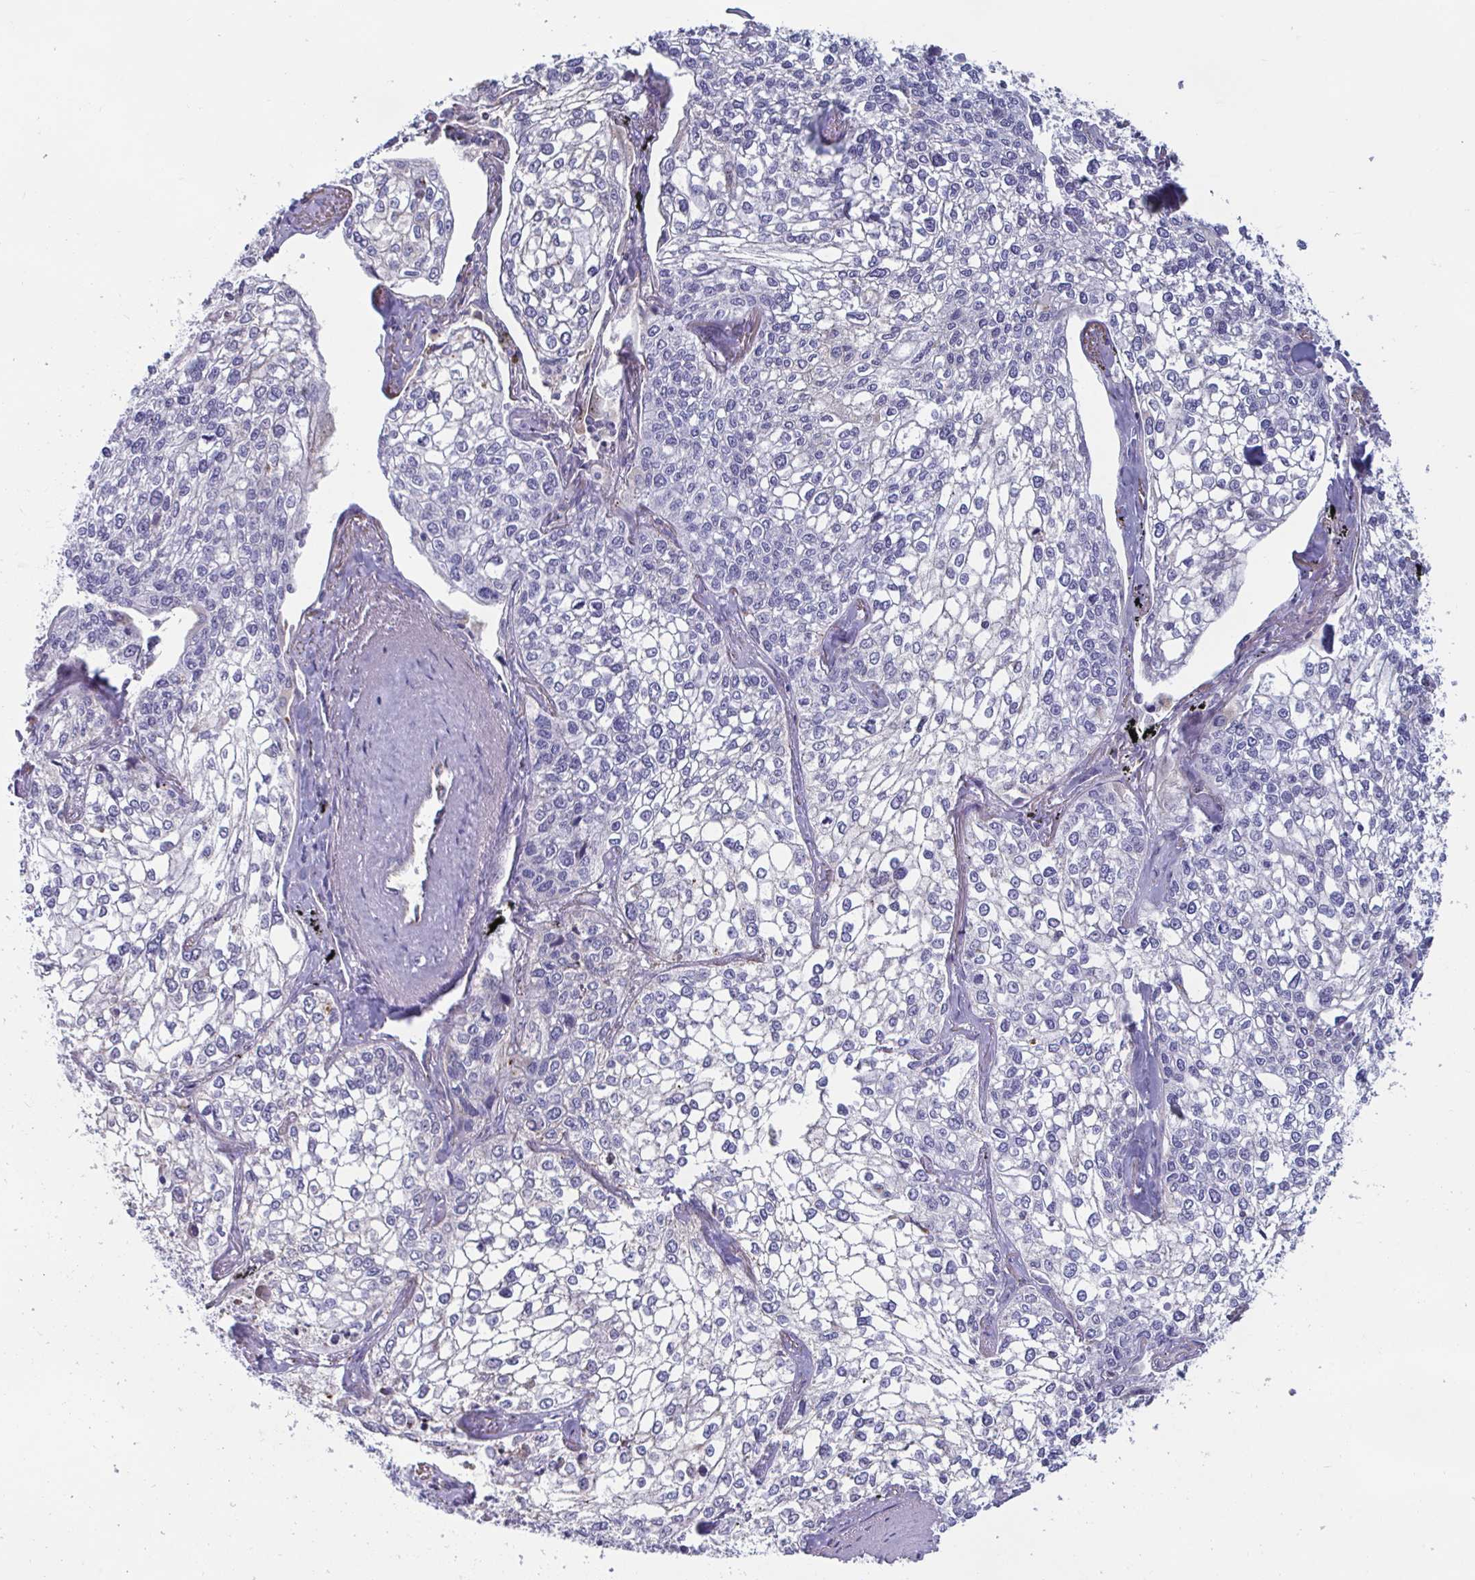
{"staining": {"intensity": "negative", "quantity": "none", "location": "none"}, "tissue": "lung cancer", "cell_type": "Tumor cells", "image_type": "cancer", "snomed": [{"axis": "morphology", "description": "Squamous cell carcinoma, NOS"}, {"axis": "topography", "description": "Lung"}], "caption": "Immunohistochemistry micrograph of squamous cell carcinoma (lung) stained for a protein (brown), which displays no staining in tumor cells.", "gene": "SLC9A6", "patient": {"sex": "male", "age": 74}}